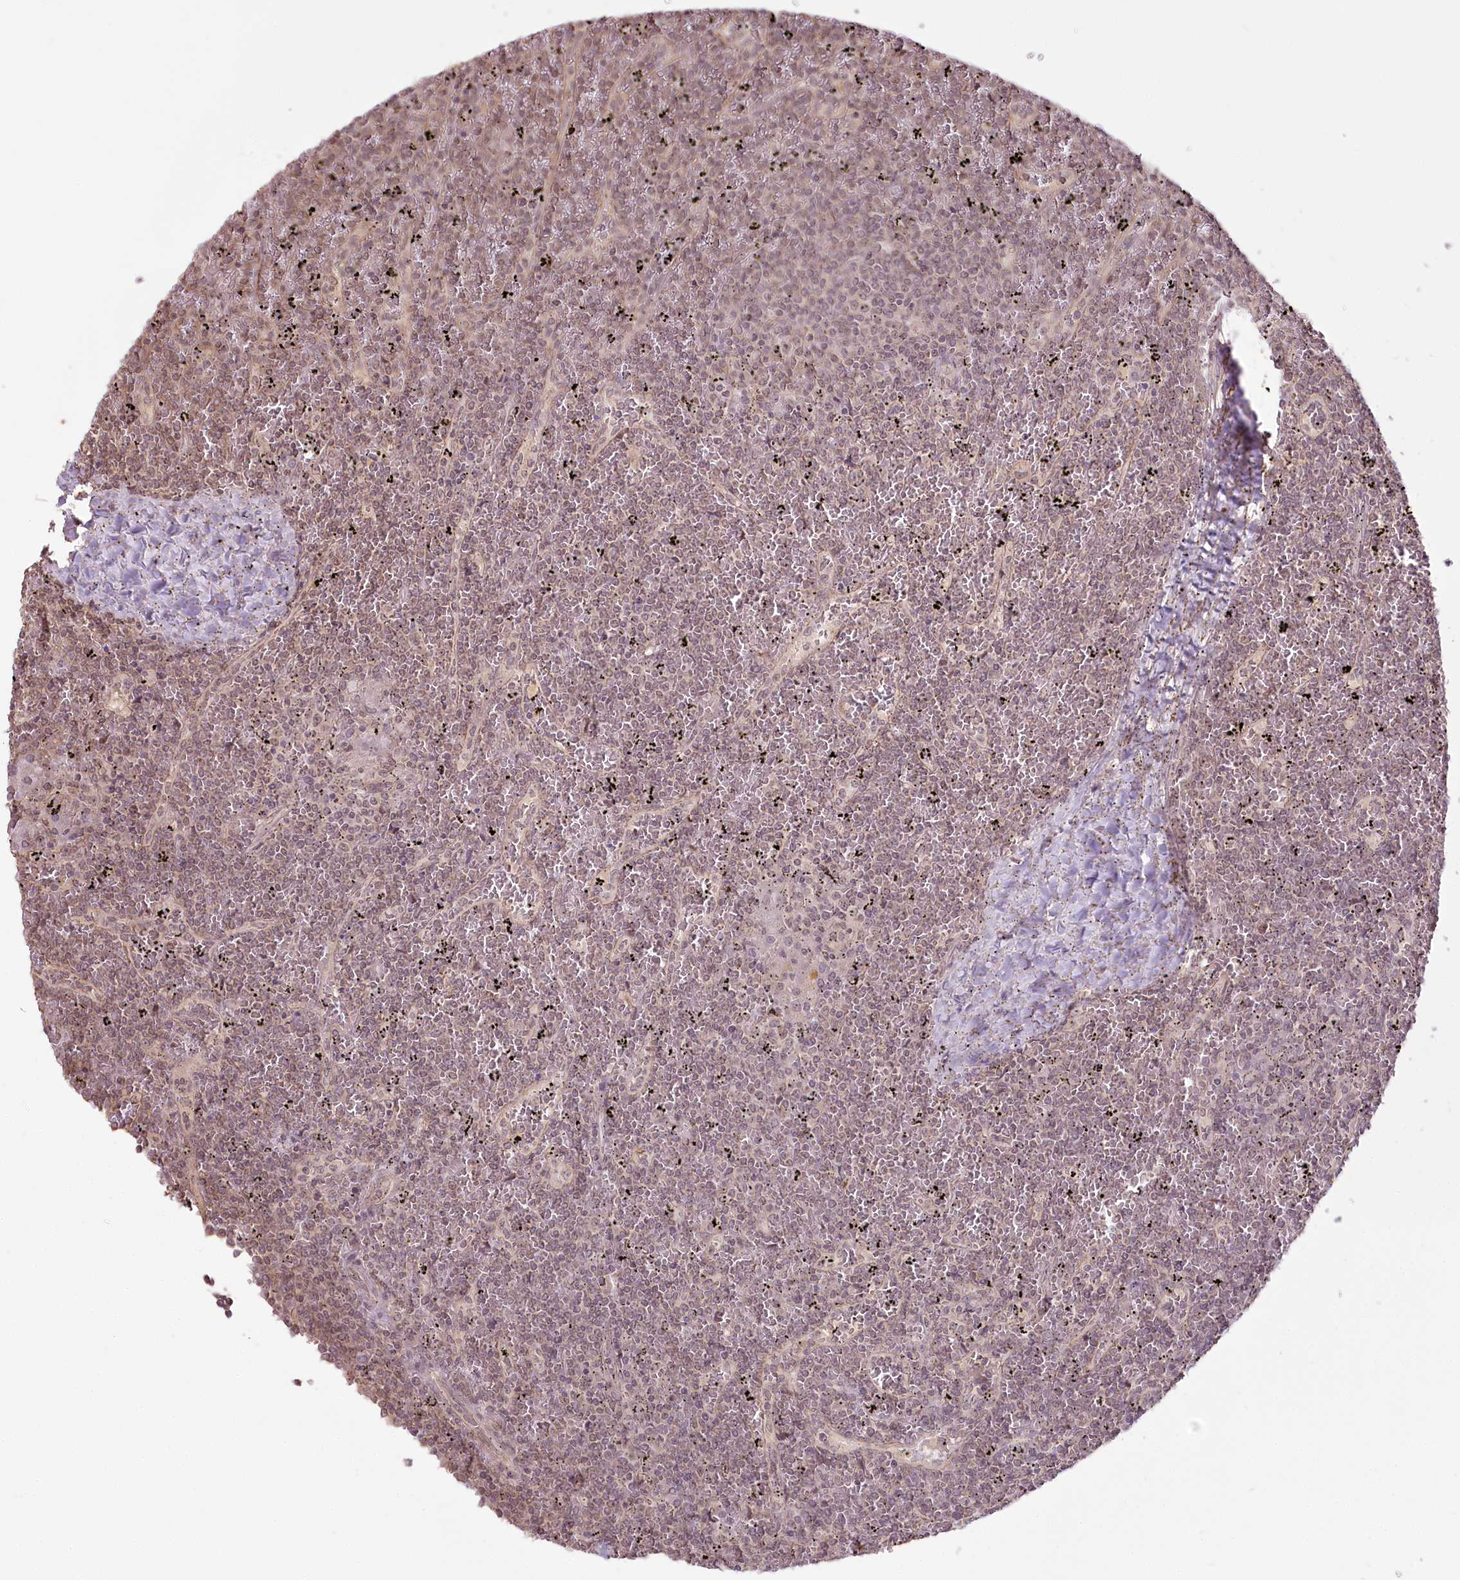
{"staining": {"intensity": "weak", "quantity": "25%-75%", "location": "nuclear"}, "tissue": "lymphoma", "cell_type": "Tumor cells", "image_type": "cancer", "snomed": [{"axis": "morphology", "description": "Malignant lymphoma, non-Hodgkin's type, Low grade"}, {"axis": "topography", "description": "Spleen"}], "caption": "Low-grade malignant lymphoma, non-Hodgkin's type stained for a protein (brown) exhibits weak nuclear positive staining in approximately 25%-75% of tumor cells.", "gene": "R3HDM2", "patient": {"sex": "female", "age": 19}}